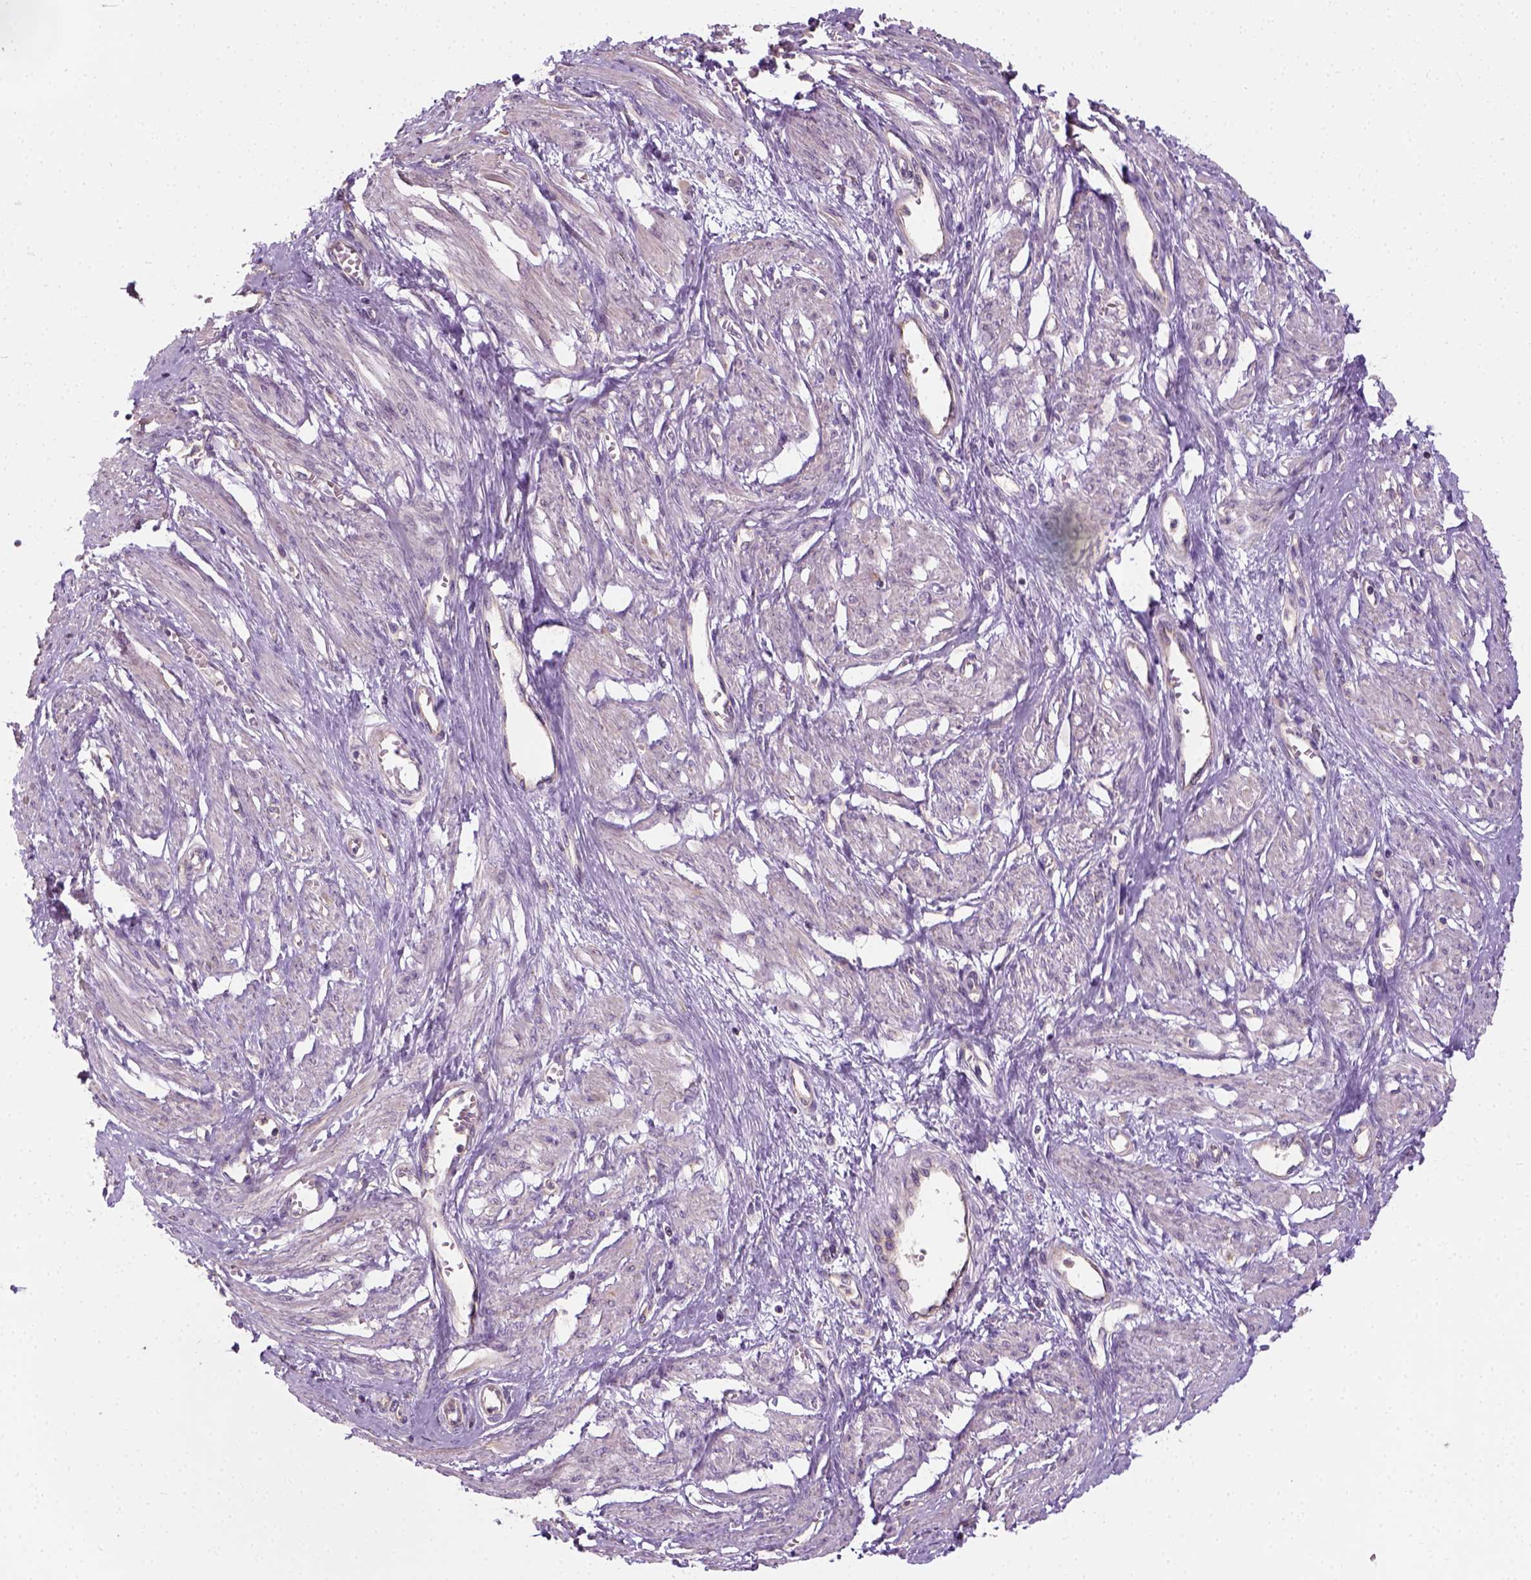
{"staining": {"intensity": "weak", "quantity": "<25%", "location": "cytoplasmic/membranous"}, "tissue": "smooth muscle", "cell_type": "Smooth muscle cells", "image_type": "normal", "snomed": [{"axis": "morphology", "description": "Normal tissue, NOS"}, {"axis": "topography", "description": "Smooth muscle"}, {"axis": "topography", "description": "Uterus"}], "caption": "Benign smooth muscle was stained to show a protein in brown. There is no significant positivity in smooth muscle cells.", "gene": "CRACR2A", "patient": {"sex": "female", "age": 39}}